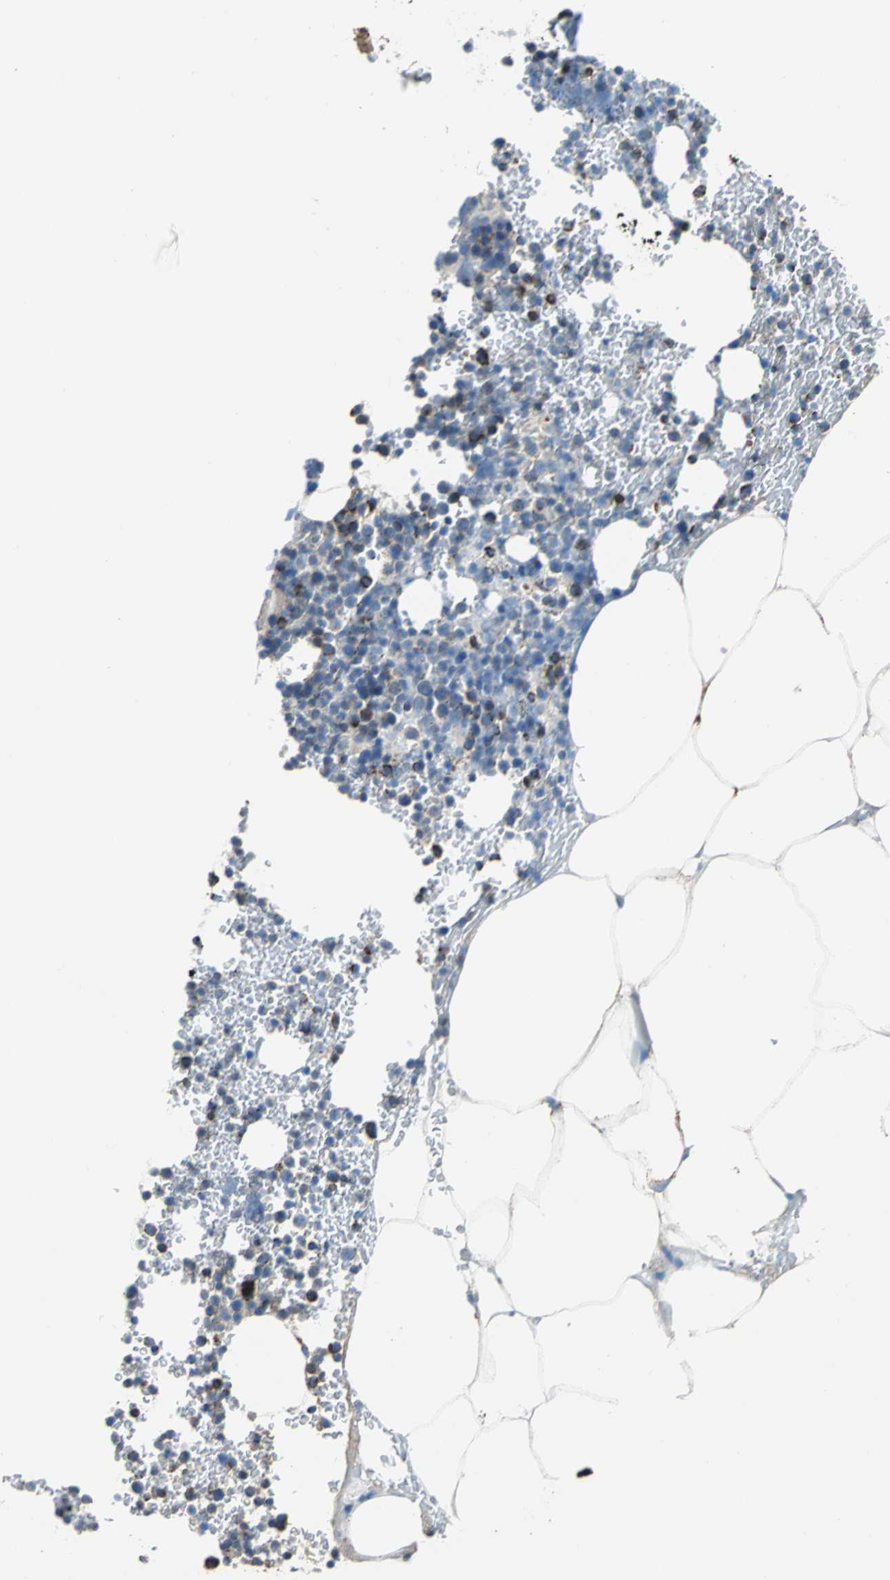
{"staining": {"intensity": "moderate", "quantity": ">75%", "location": "cytoplasmic/membranous"}, "tissue": "bone marrow", "cell_type": "Hematopoietic cells", "image_type": "normal", "snomed": [{"axis": "morphology", "description": "Normal tissue, NOS"}, {"axis": "topography", "description": "Bone marrow"}], "caption": "Protein staining exhibits moderate cytoplasmic/membranous positivity in approximately >75% of hematopoietic cells in benign bone marrow.", "gene": "ECH1", "patient": {"sex": "female", "age": 66}}